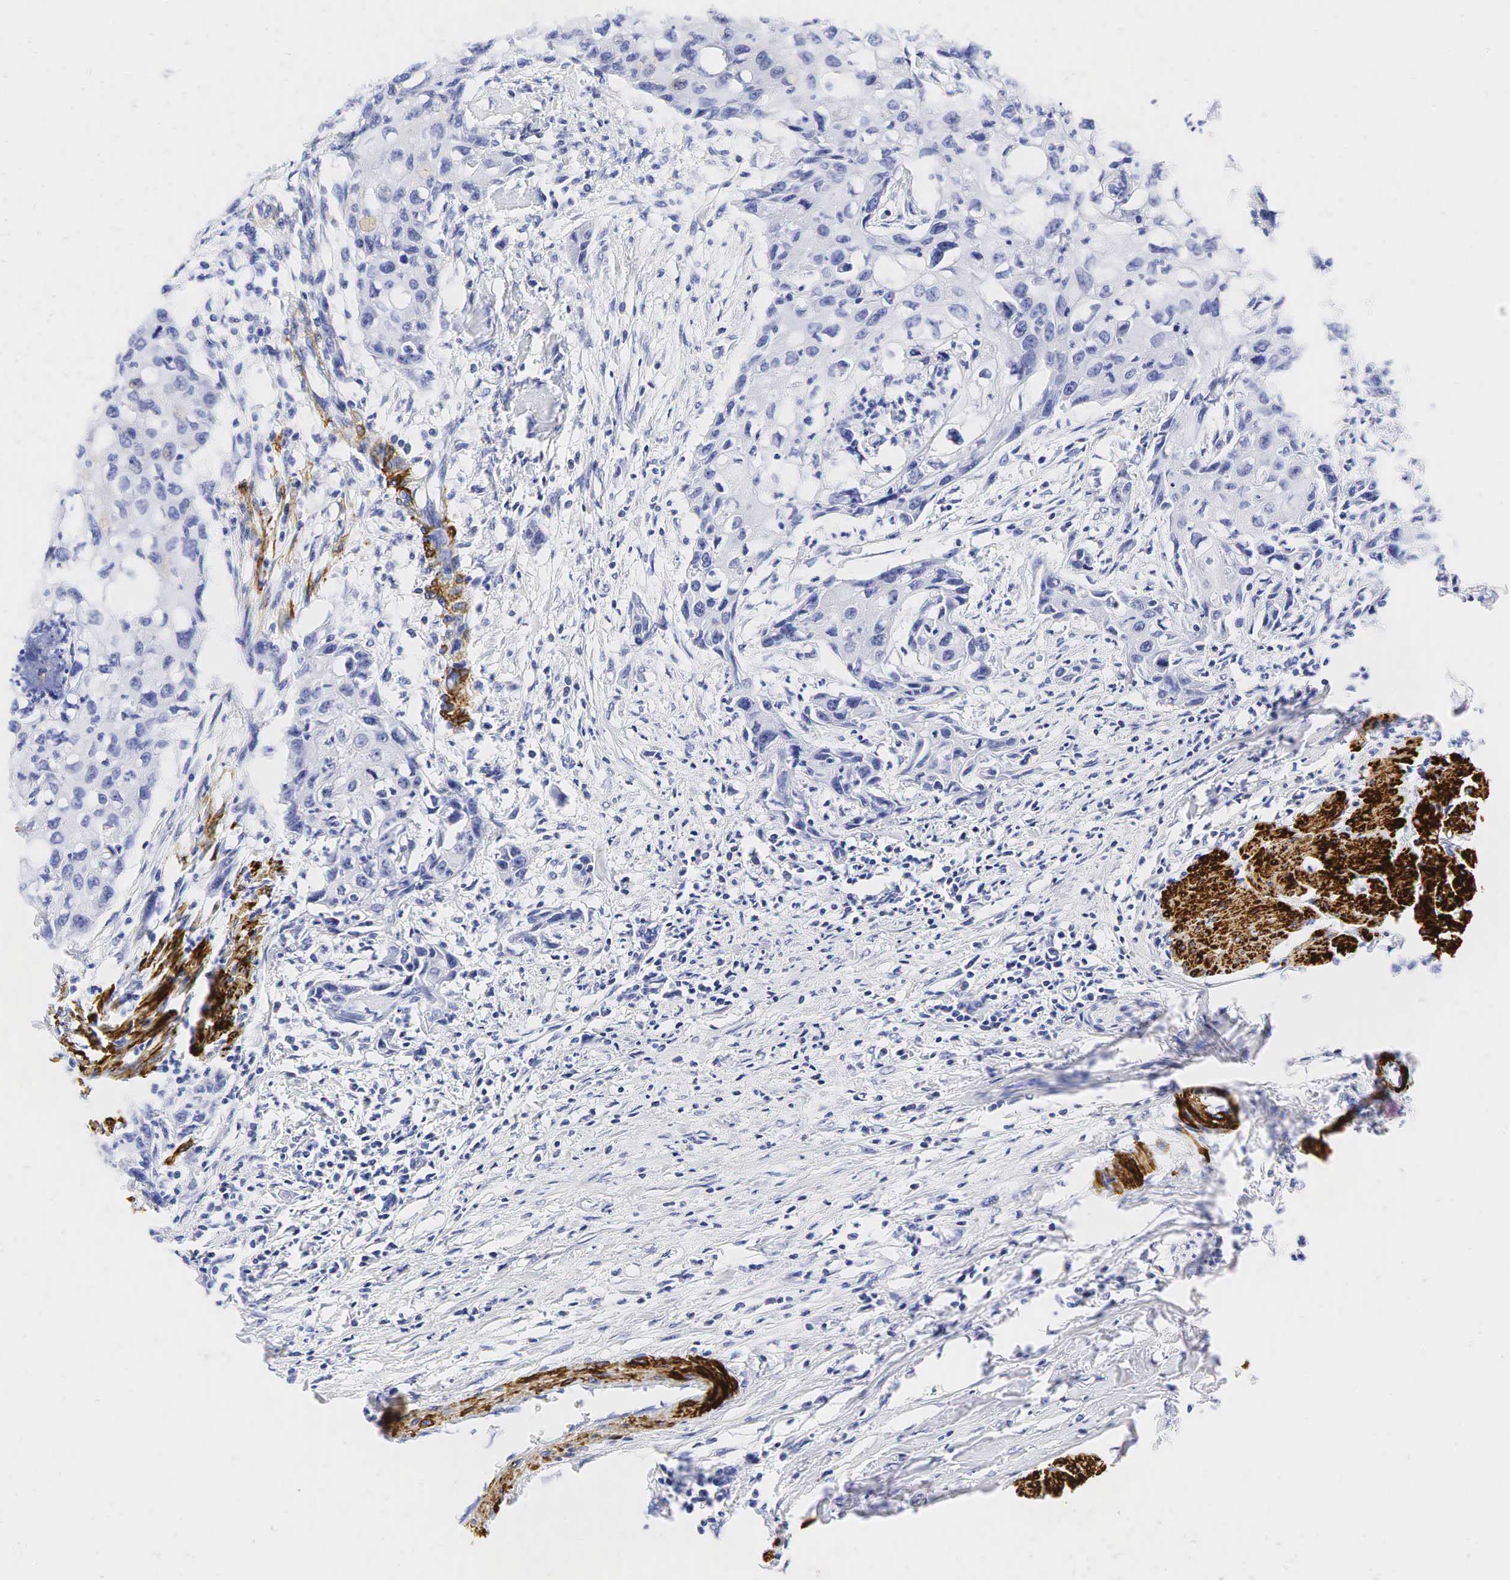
{"staining": {"intensity": "negative", "quantity": "none", "location": "none"}, "tissue": "urothelial cancer", "cell_type": "Tumor cells", "image_type": "cancer", "snomed": [{"axis": "morphology", "description": "Urothelial carcinoma, High grade"}, {"axis": "topography", "description": "Urinary bladder"}], "caption": "High power microscopy histopathology image of an immunohistochemistry photomicrograph of urothelial cancer, revealing no significant staining in tumor cells. (Brightfield microscopy of DAB (3,3'-diaminobenzidine) immunohistochemistry at high magnification).", "gene": "CALD1", "patient": {"sex": "male", "age": 54}}